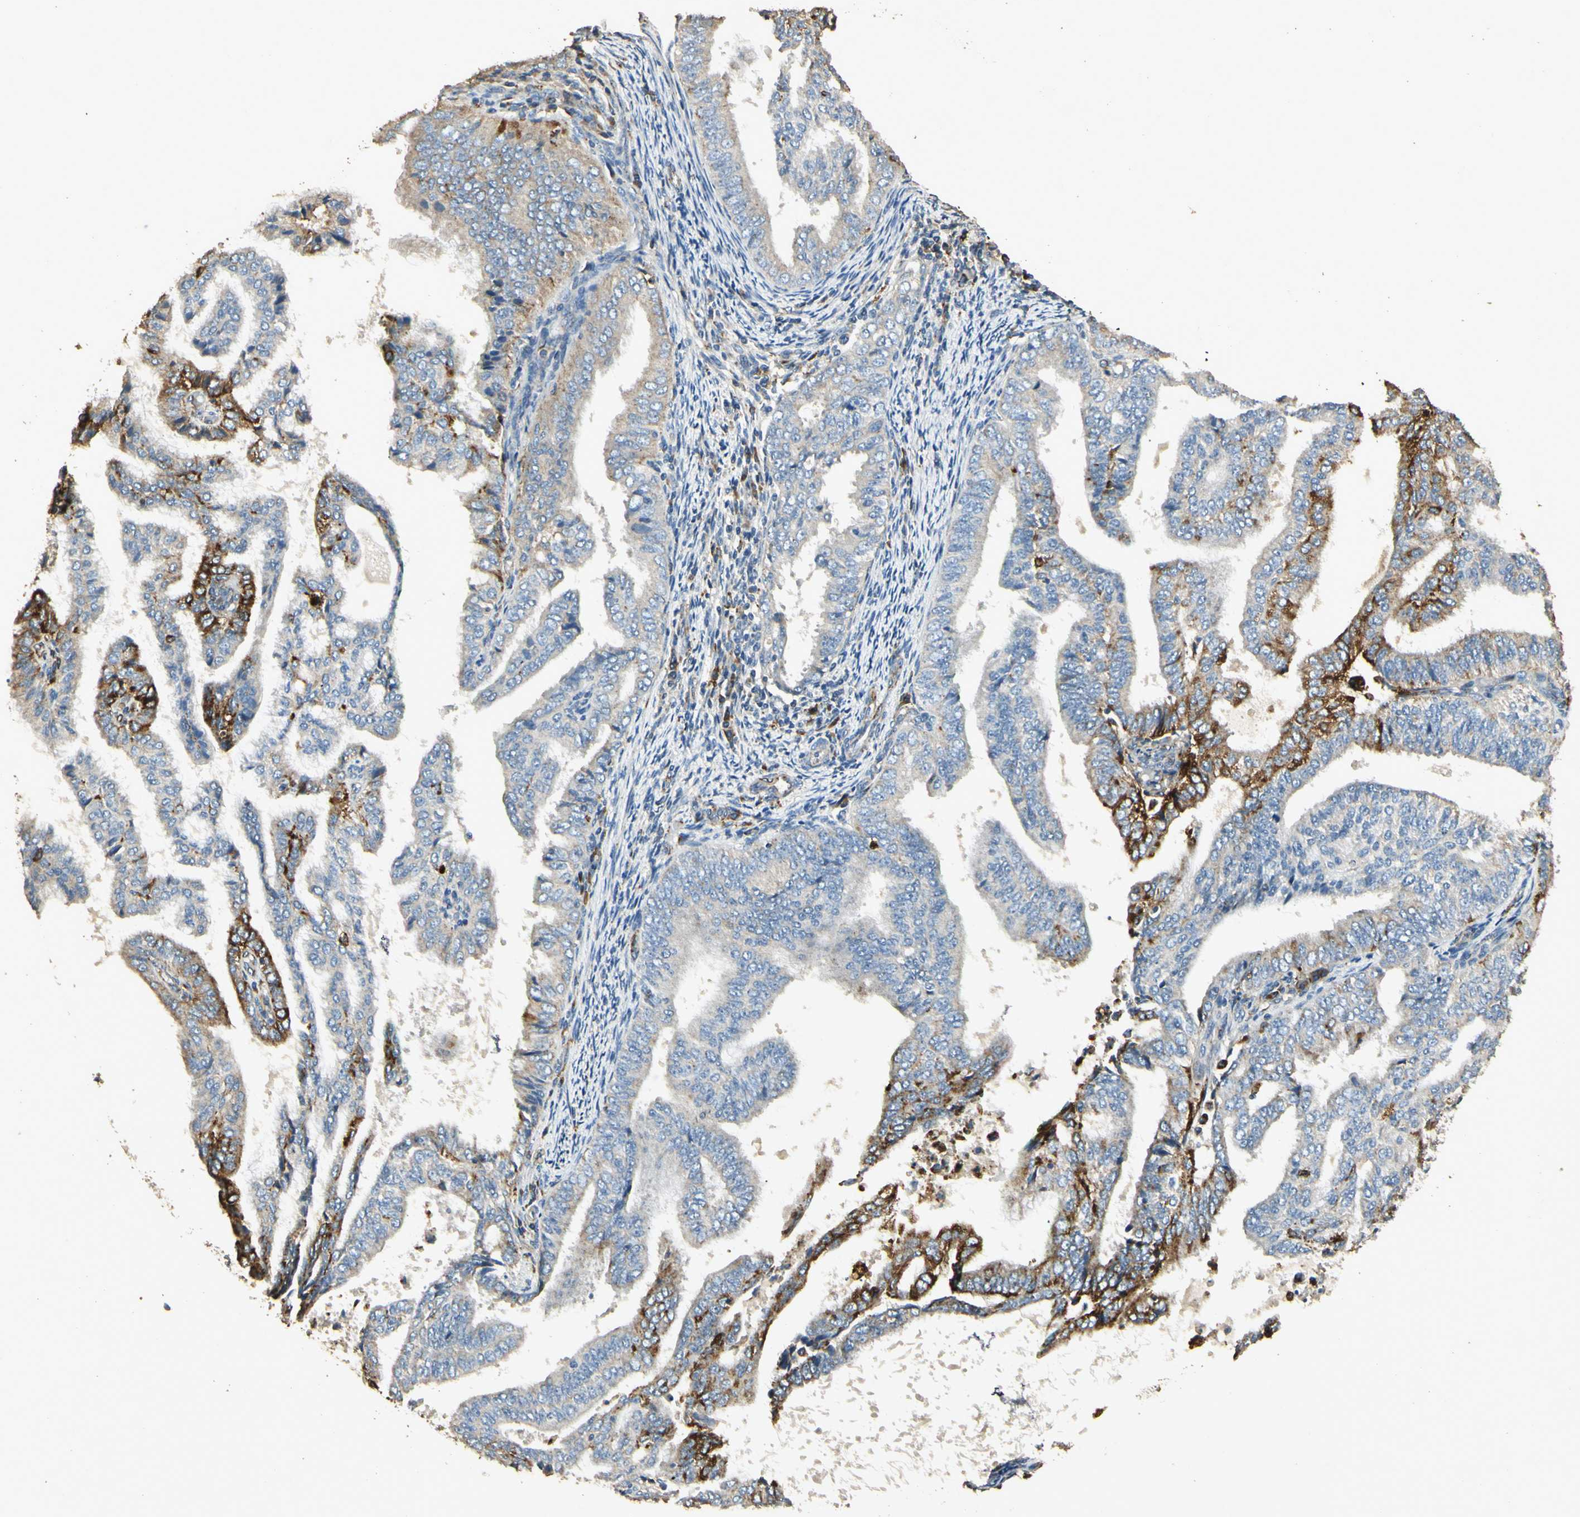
{"staining": {"intensity": "strong", "quantity": "<25%", "location": "cytoplasmic/membranous"}, "tissue": "endometrial cancer", "cell_type": "Tumor cells", "image_type": "cancer", "snomed": [{"axis": "morphology", "description": "Adenocarcinoma, NOS"}, {"axis": "topography", "description": "Endometrium"}], "caption": "Endometrial cancer stained with IHC exhibits strong cytoplasmic/membranous expression in about <25% of tumor cells.", "gene": "ARHGEF17", "patient": {"sex": "female", "age": 58}}